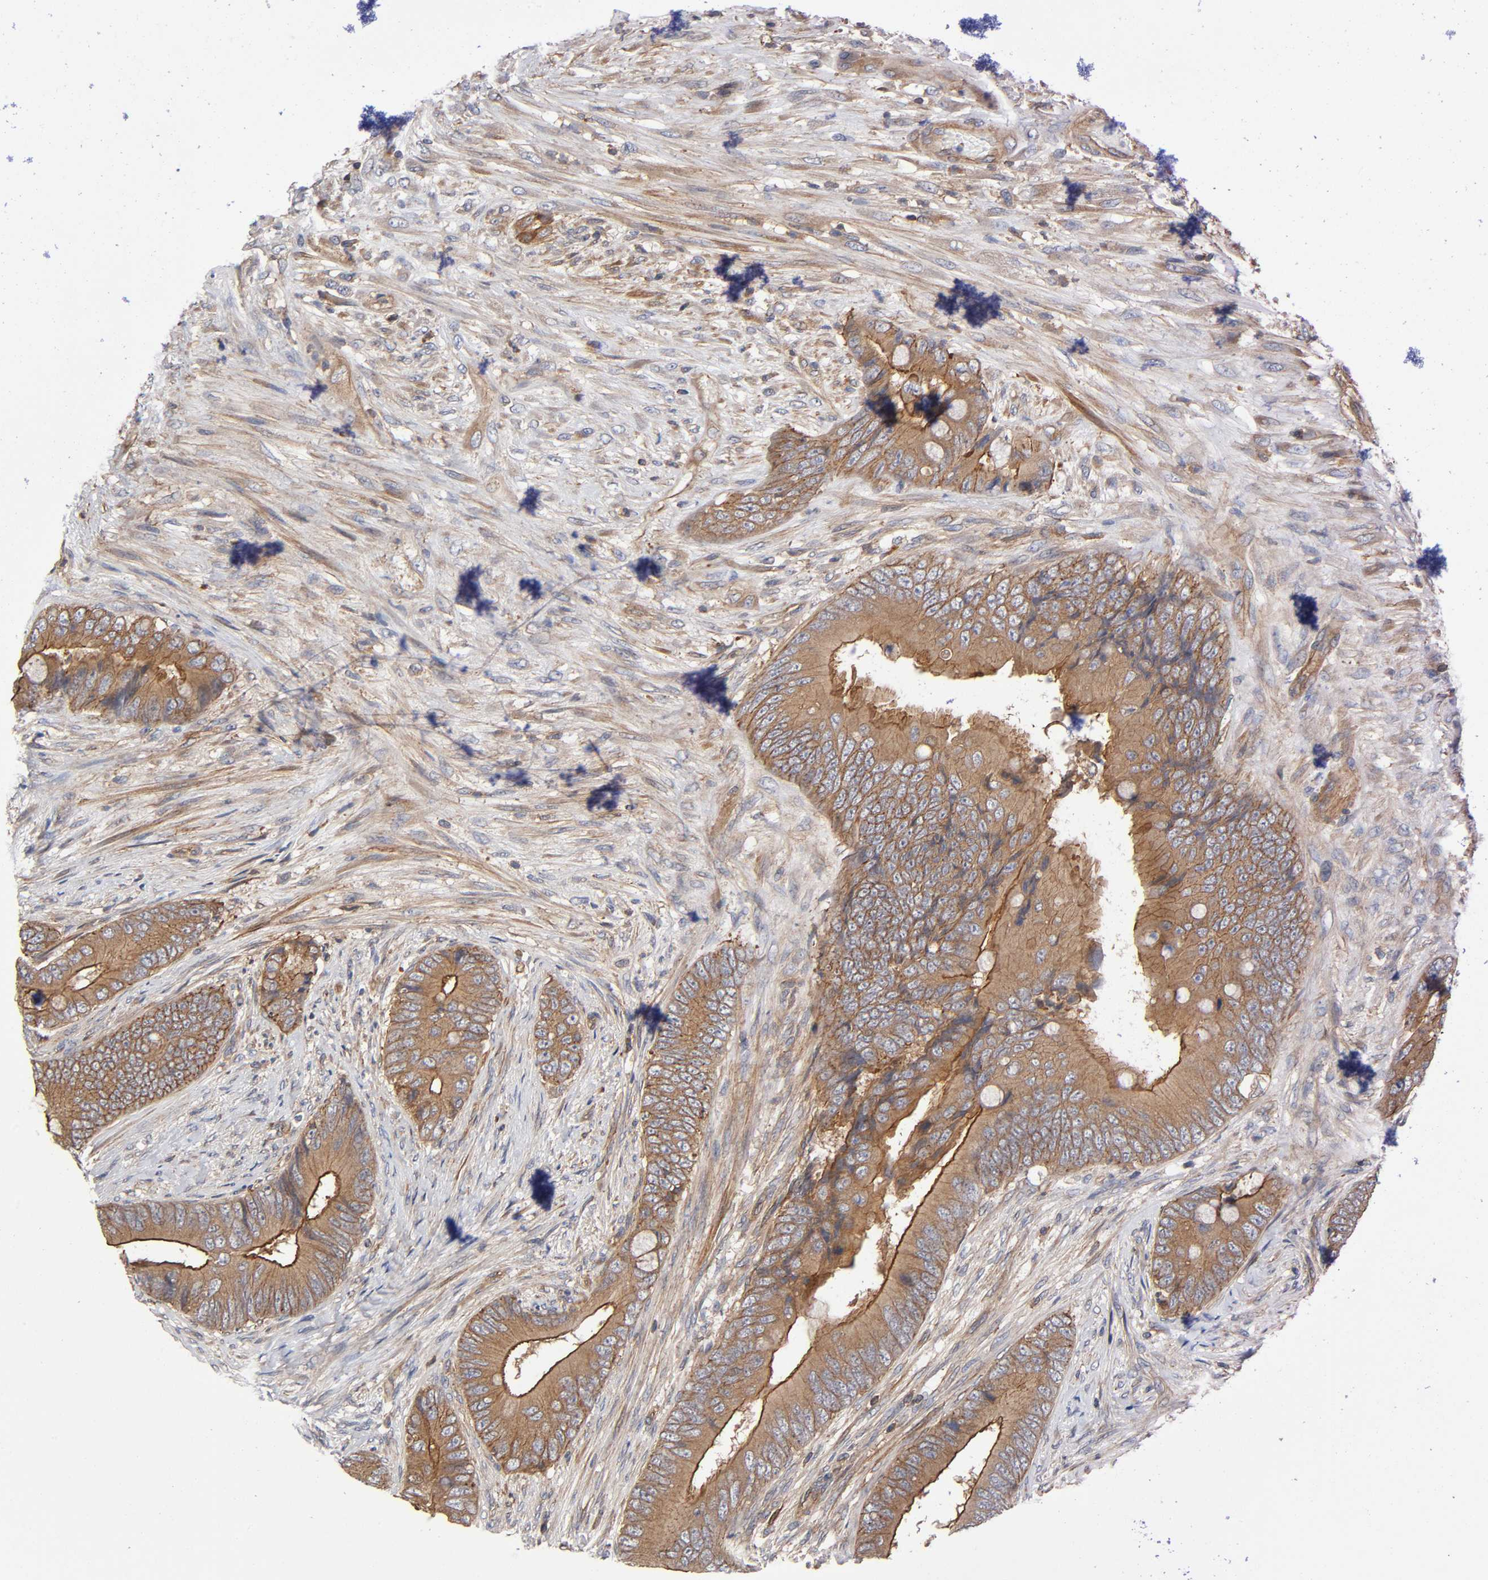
{"staining": {"intensity": "moderate", "quantity": ">75%", "location": "cytoplasmic/membranous"}, "tissue": "colorectal cancer", "cell_type": "Tumor cells", "image_type": "cancer", "snomed": [{"axis": "morphology", "description": "Adenocarcinoma, NOS"}, {"axis": "topography", "description": "Rectum"}], "caption": "This micrograph reveals immunohistochemistry staining of colorectal cancer, with medium moderate cytoplasmic/membranous staining in approximately >75% of tumor cells.", "gene": "LAMTOR2", "patient": {"sex": "female", "age": 77}}